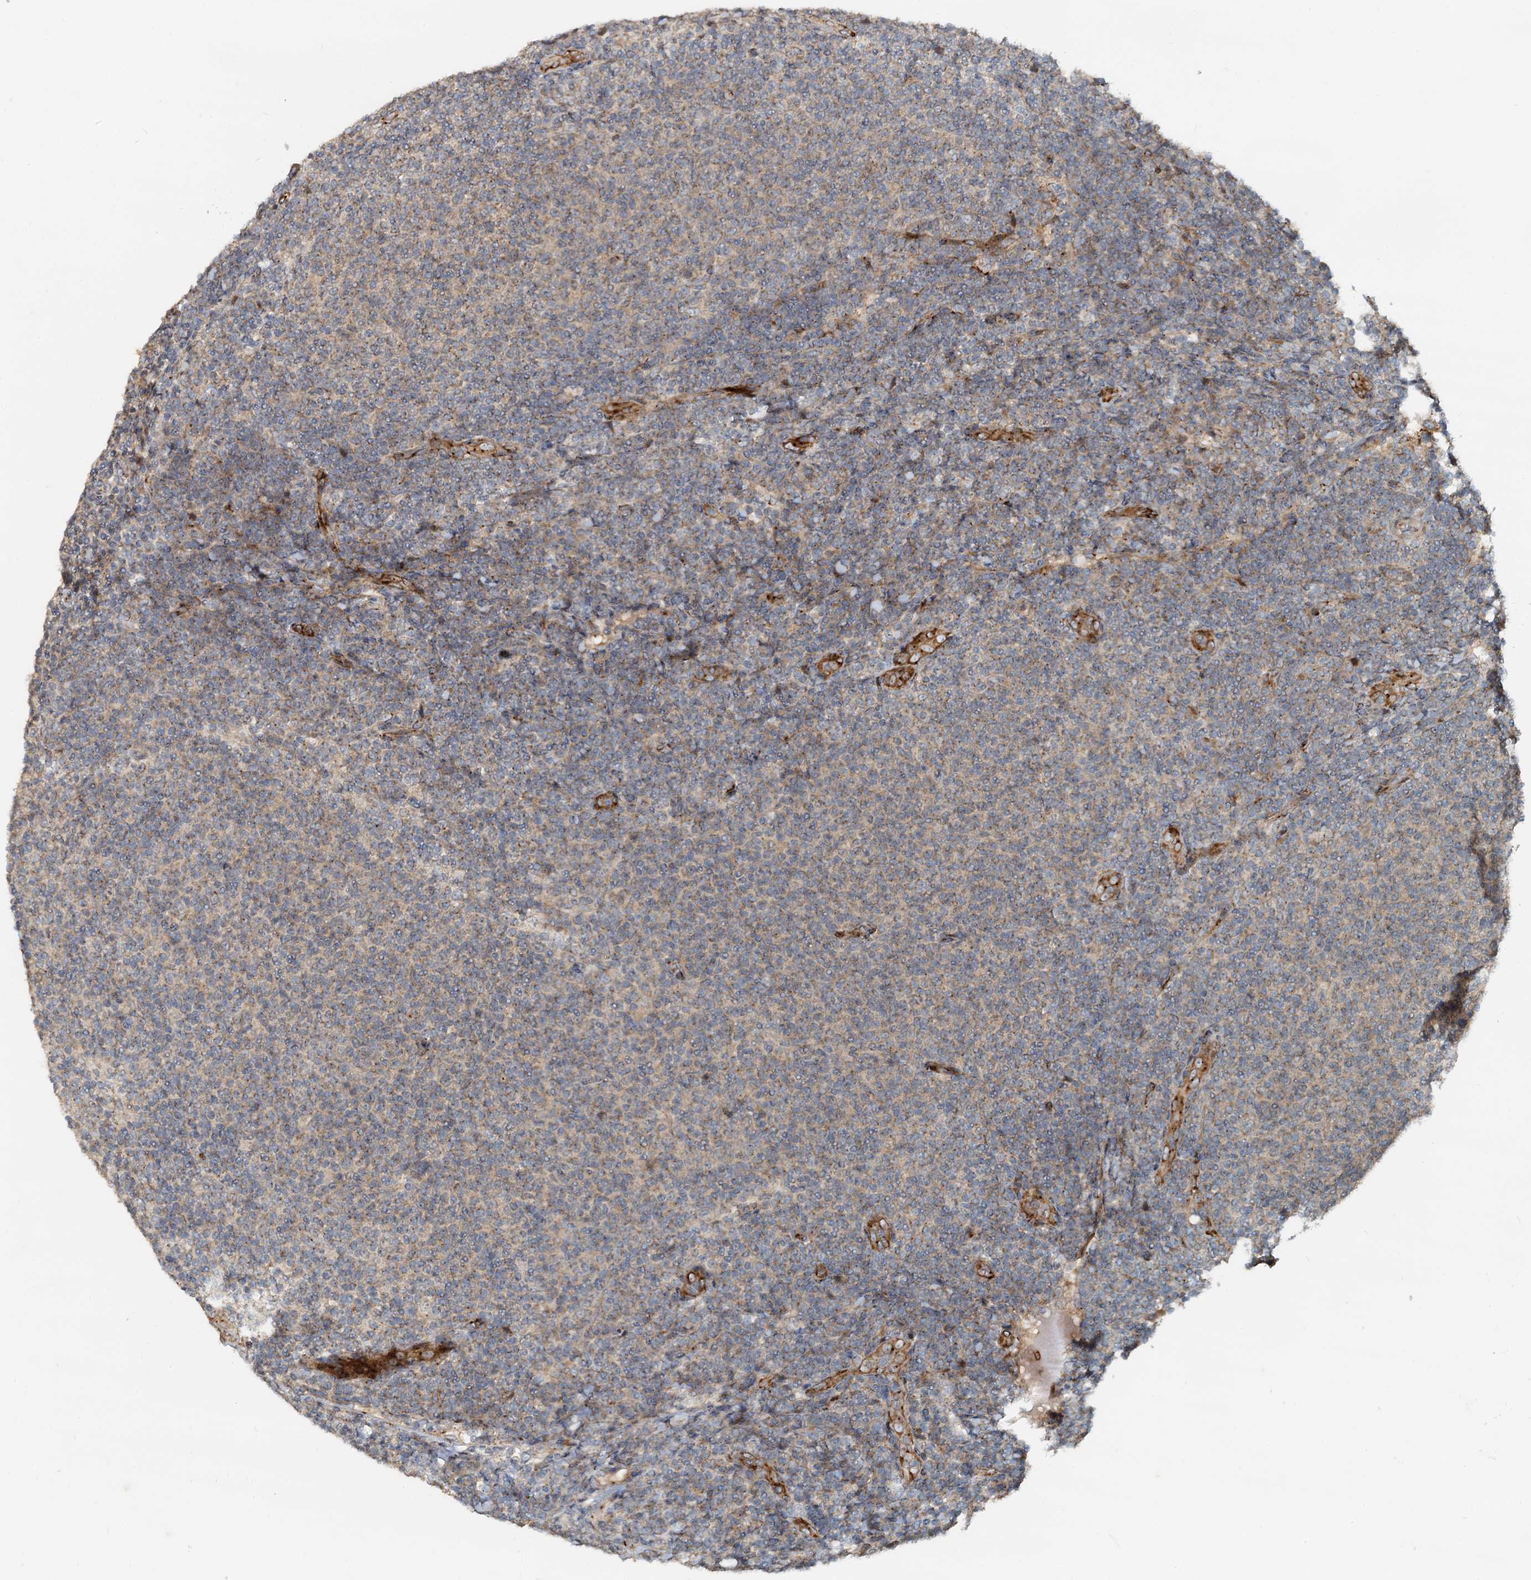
{"staining": {"intensity": "weak", "quantity": "25%-75%", "location": "cytoplasmic/membranous"}, "tissue": "lymphoma", "cell_type": "Tumor cells", "image_type": "cancer", "snomed": [{"axis": "morphology", "description": "Malignant lymphoma, non-Hodgkin's type, Low grade"}, {"axis": "topography", "description": "Lymph node"}], "caption": "Low-grade malignant lymphoma, non-Hodgkin's type stained with immunohistochemistry displays weak cytoplasmic/membranous staining in approximately 25%-75% of tumor cells.", "gene": "CEP68", "patient": {"sex": "male", "age": 66}}